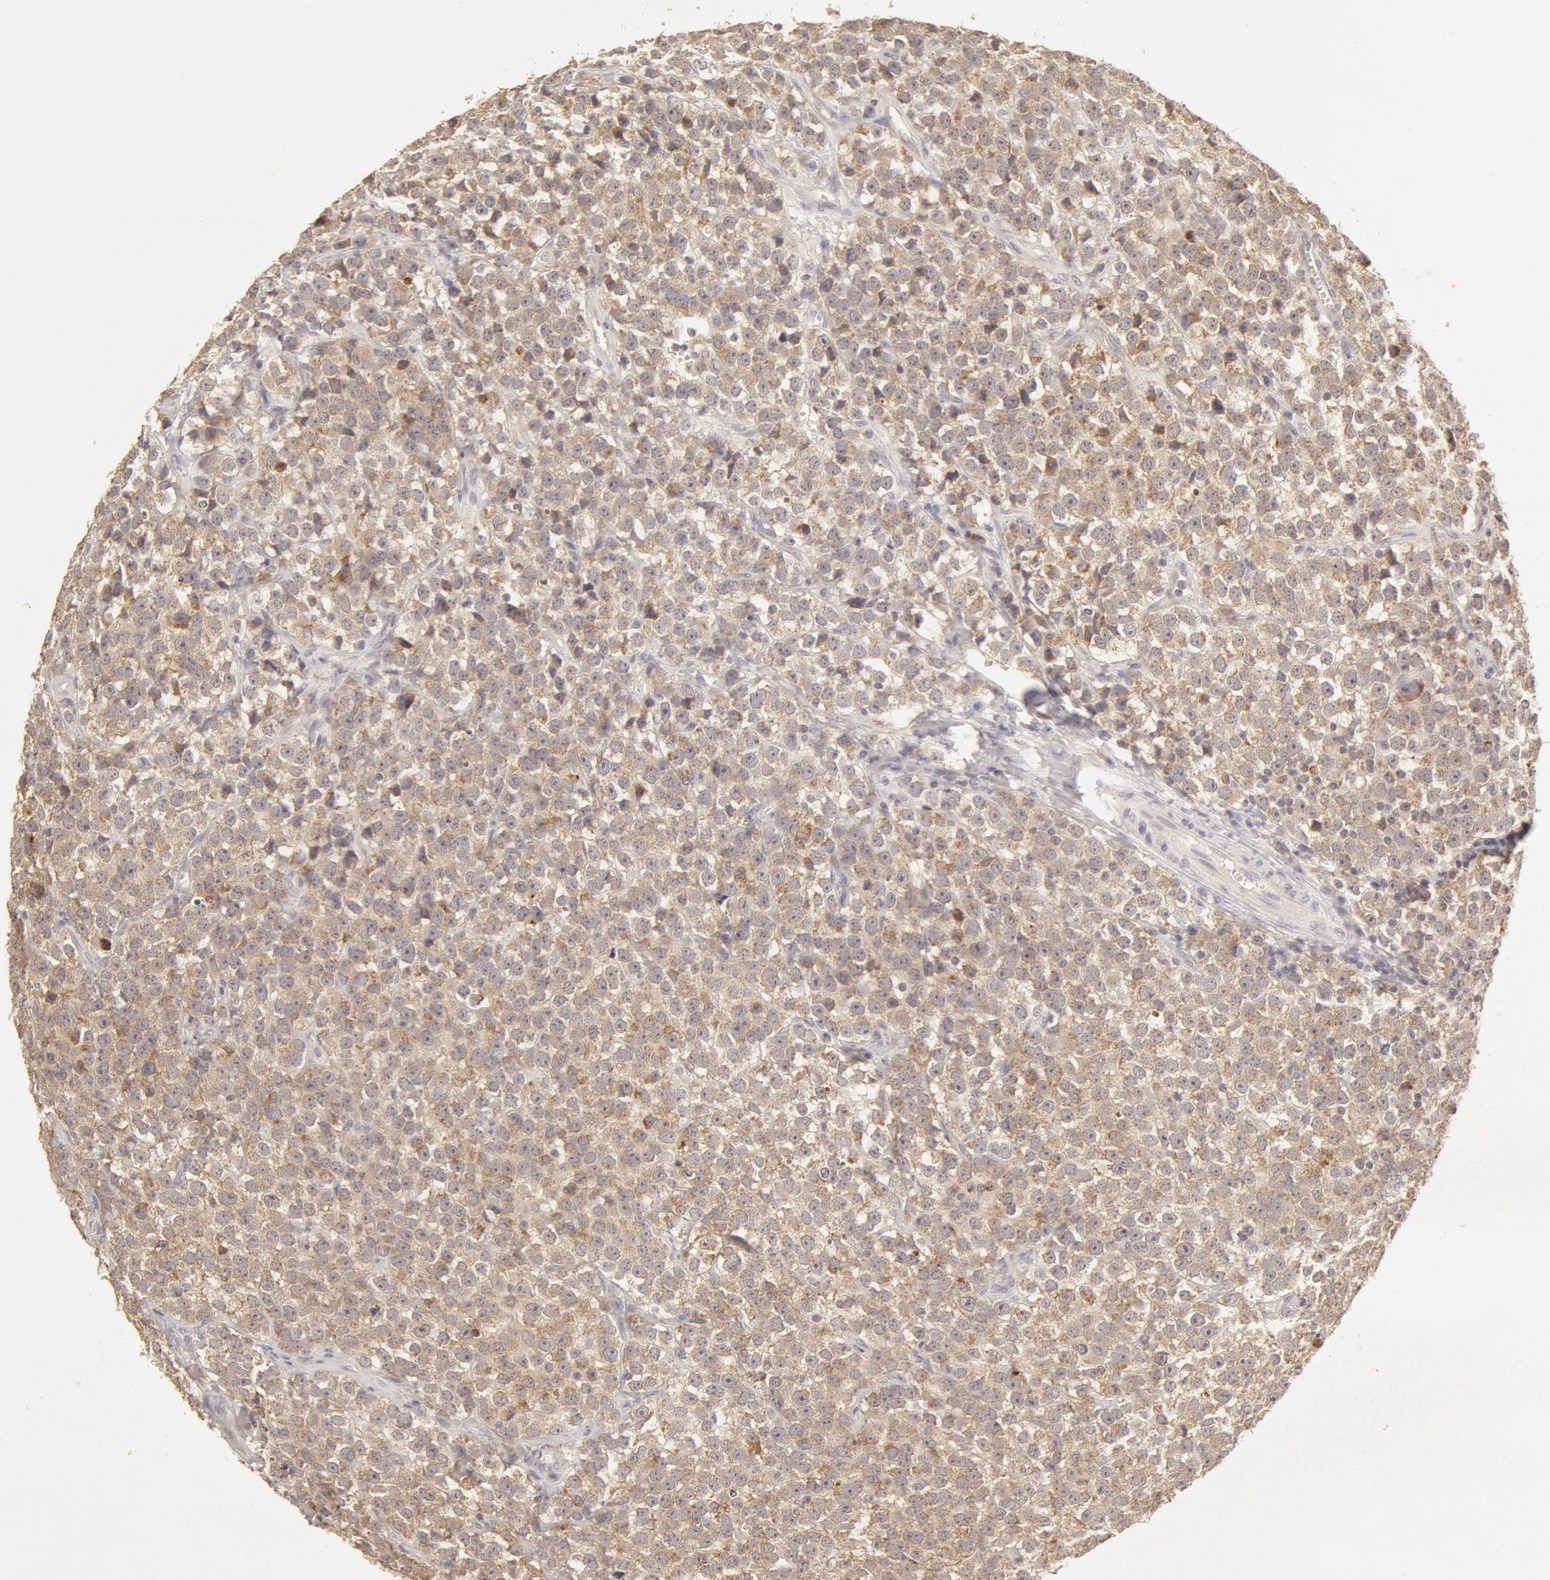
{"staining": {"intensity": "weak", "quantity": "<25%", "location": "cytoplasmic/membranous"}, "tissue": "testis cancer", "cell_type": "Tumor cells", "image_type": "cancer", "snomed": [{"axis": "morphology", "description": "Seminoma, NOS"}, {"axis": "topography", "description": "Testis"}], "caption": "DAB (3,3'-diaminobenzidine) immunohistochemical staining of human testis cancer (seminoma) exhibits no significant expression in tumor cells.", "gene": "ADPRH", "patient": {"sex": "male", "age": 25}}